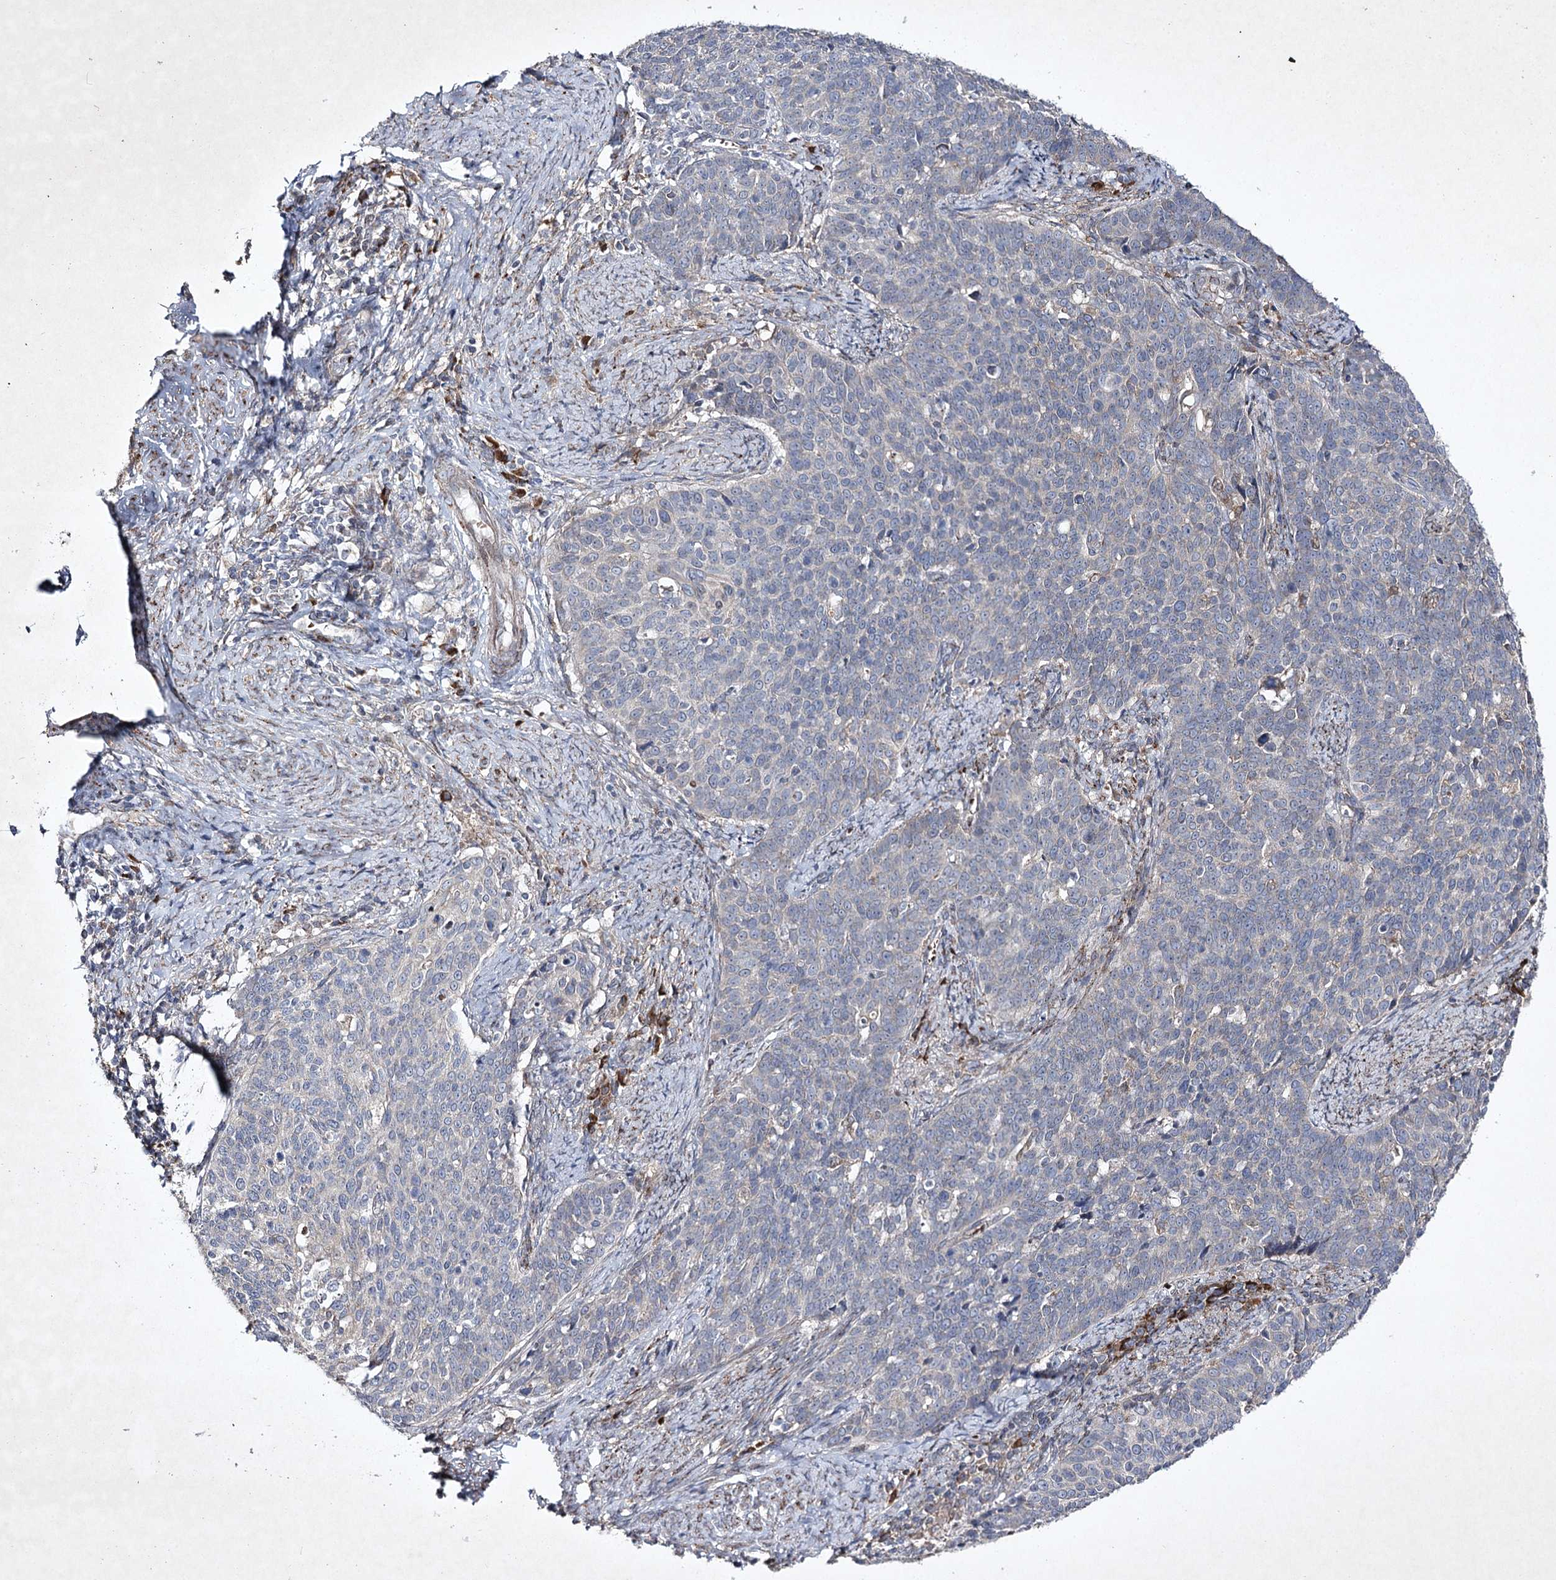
{"staining": {"intensity": "negative", "quantity": "none", "location": "none"}, "tissue": "cervical cancer", "cell_type": "Tumor cells", "image_type": "cancer", "snomed": [{"axis": "morphology", "description": "Squamous cell carcinoma, NOS"}, {"axis": "topography", "description": "Cervix"}], "caption": "Protein analysis of squamous cell carcinoma (cervical) shows no significant staining in tumor cells. The staining is performed using DAB brown chromogen with nuclei counter-stained in using hematoxylin.", "gene": "ALG9", "patient": {"sex": "female", "age": 39}}